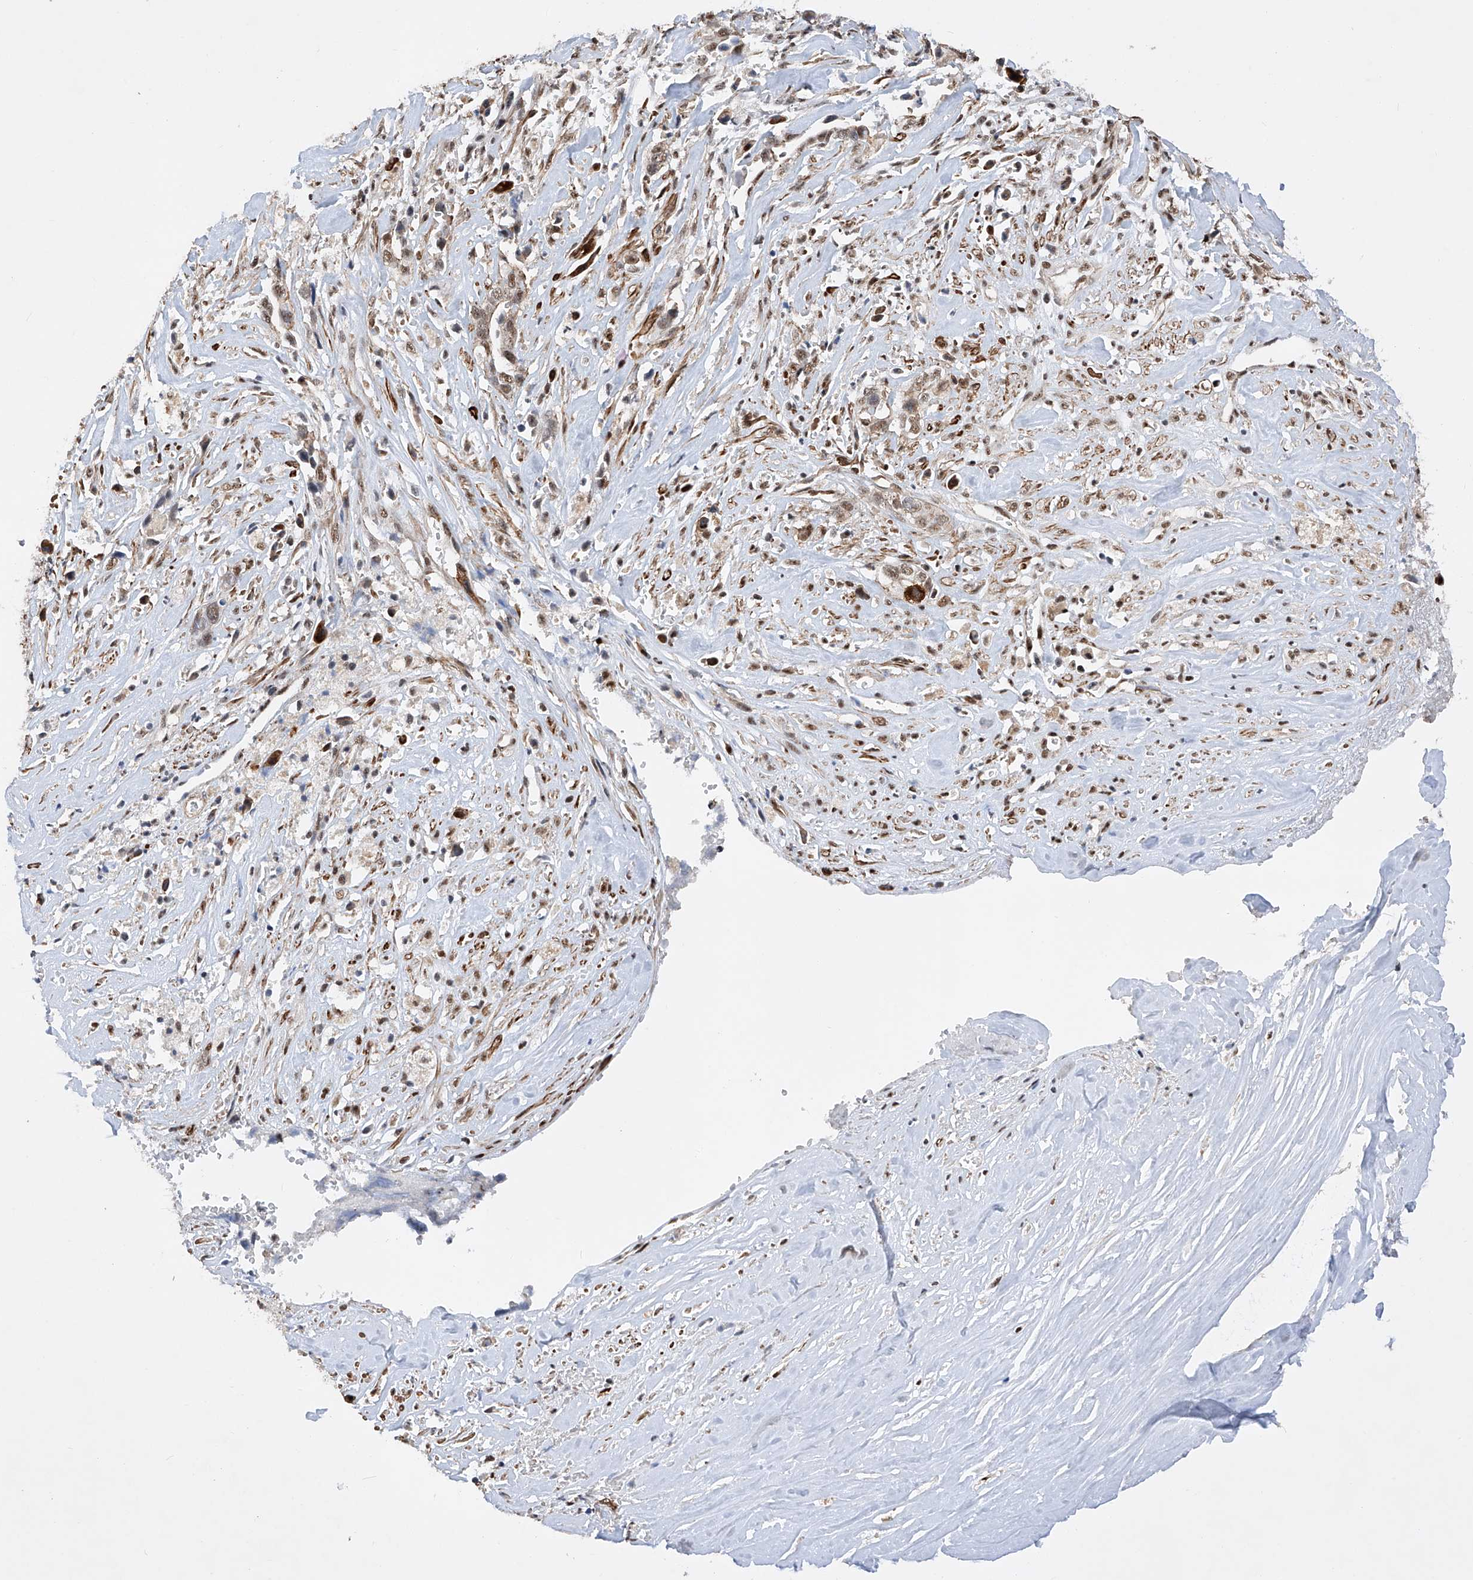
{"staining": {"intensity": "weak", "quantity": ">75%", "location": "nuclear"}, "tissue": "liver cancer", "cell_type": "Tumor cells", "image_type": "cancer", "snomed": [{"axis": "morphology", "description": "Cholangiocarcinoma"}, {"axis": "topography", "description": "Liver"}], "caption": "Brown immunohistochemical staining in liver cholangiocarcinoma displays weak nuclear expression in about >75% of tumor cells.", "gene": "NFATC4", "patient": {"sex": "female", "age": 79}}